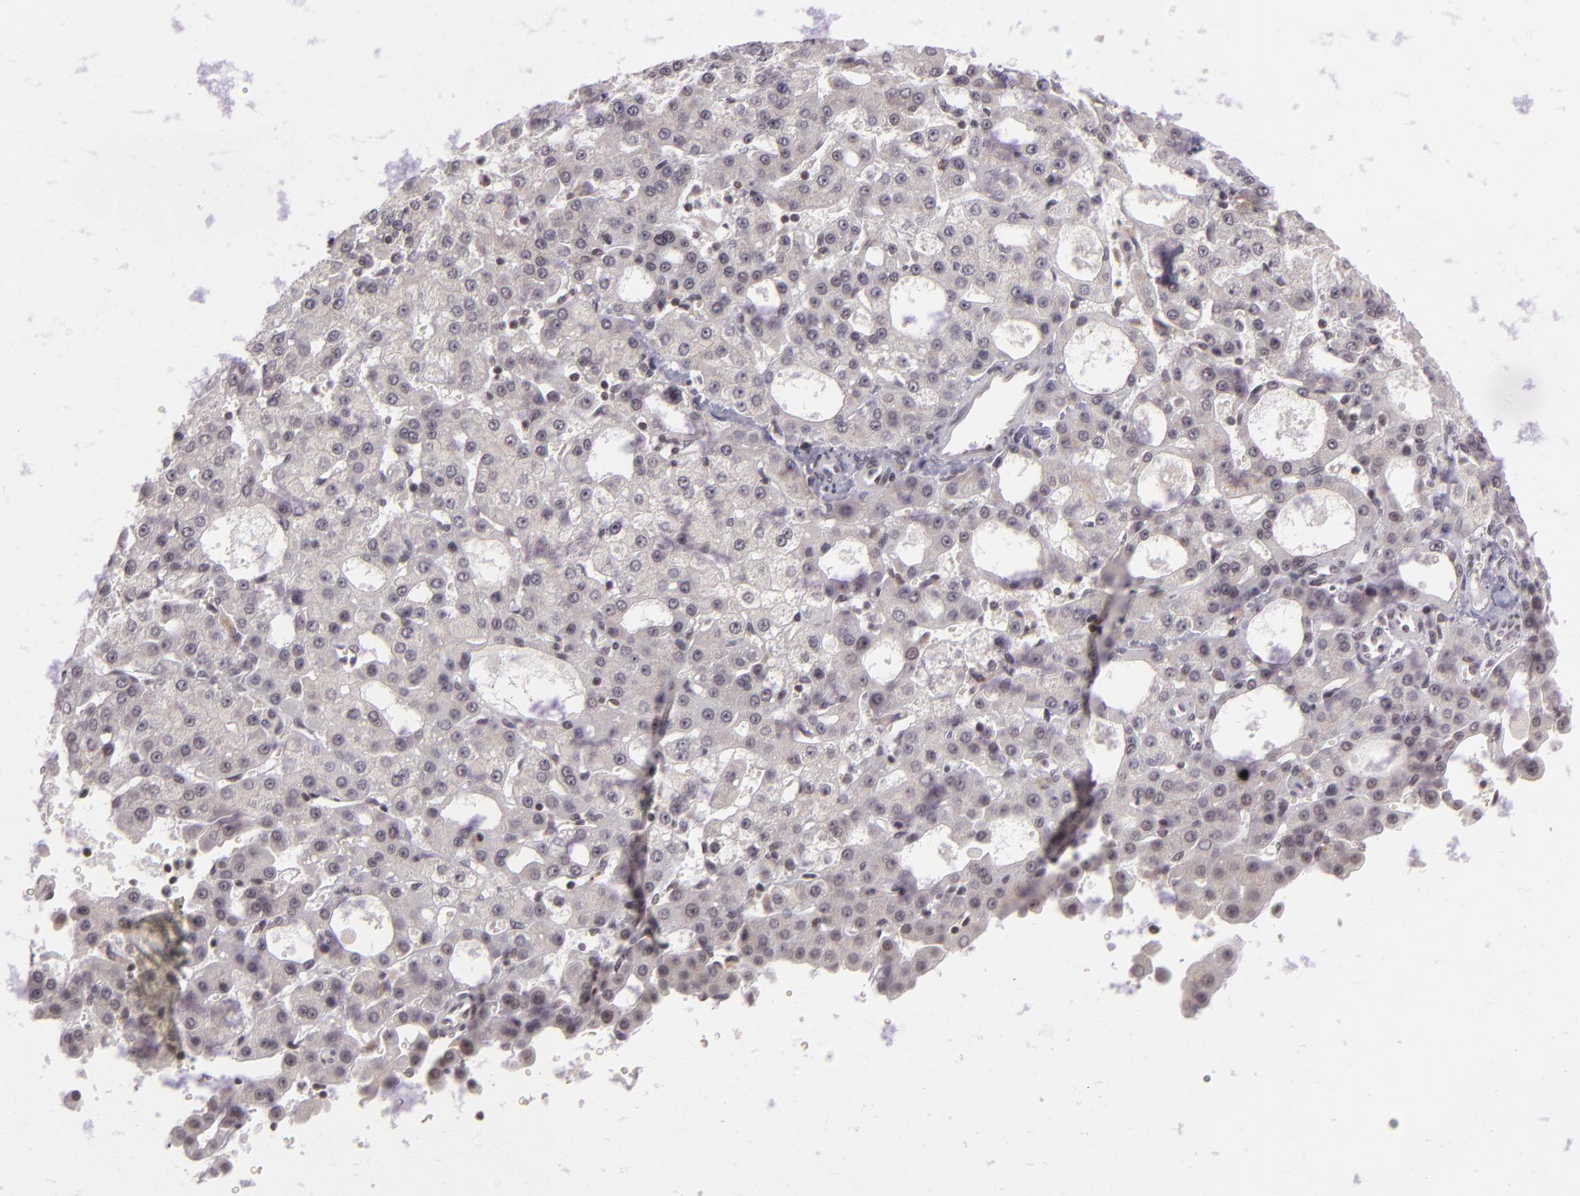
{"staining": {"intensity": "weak", "quantity": ">75%", "location": "cytoplasmic/membranous"}, "tissue": "liver cancer", "cell_type": "Tumor cells", "image_type": "cancer", "snomed": [{"axis": "morphology", "description": "Carcinoma, Hepatocellular, NOS"}, {"axis": "topography", "description": "Liver"}], "caption": "Human hepatocellular carcinoma (liver) stained with a brown dye exhibits weak cytoplasmic/membranous positive staining in approximately >75% of tumor cells.", "gene": "ZFX", "patient": {"sex": "male", "age": 47}}